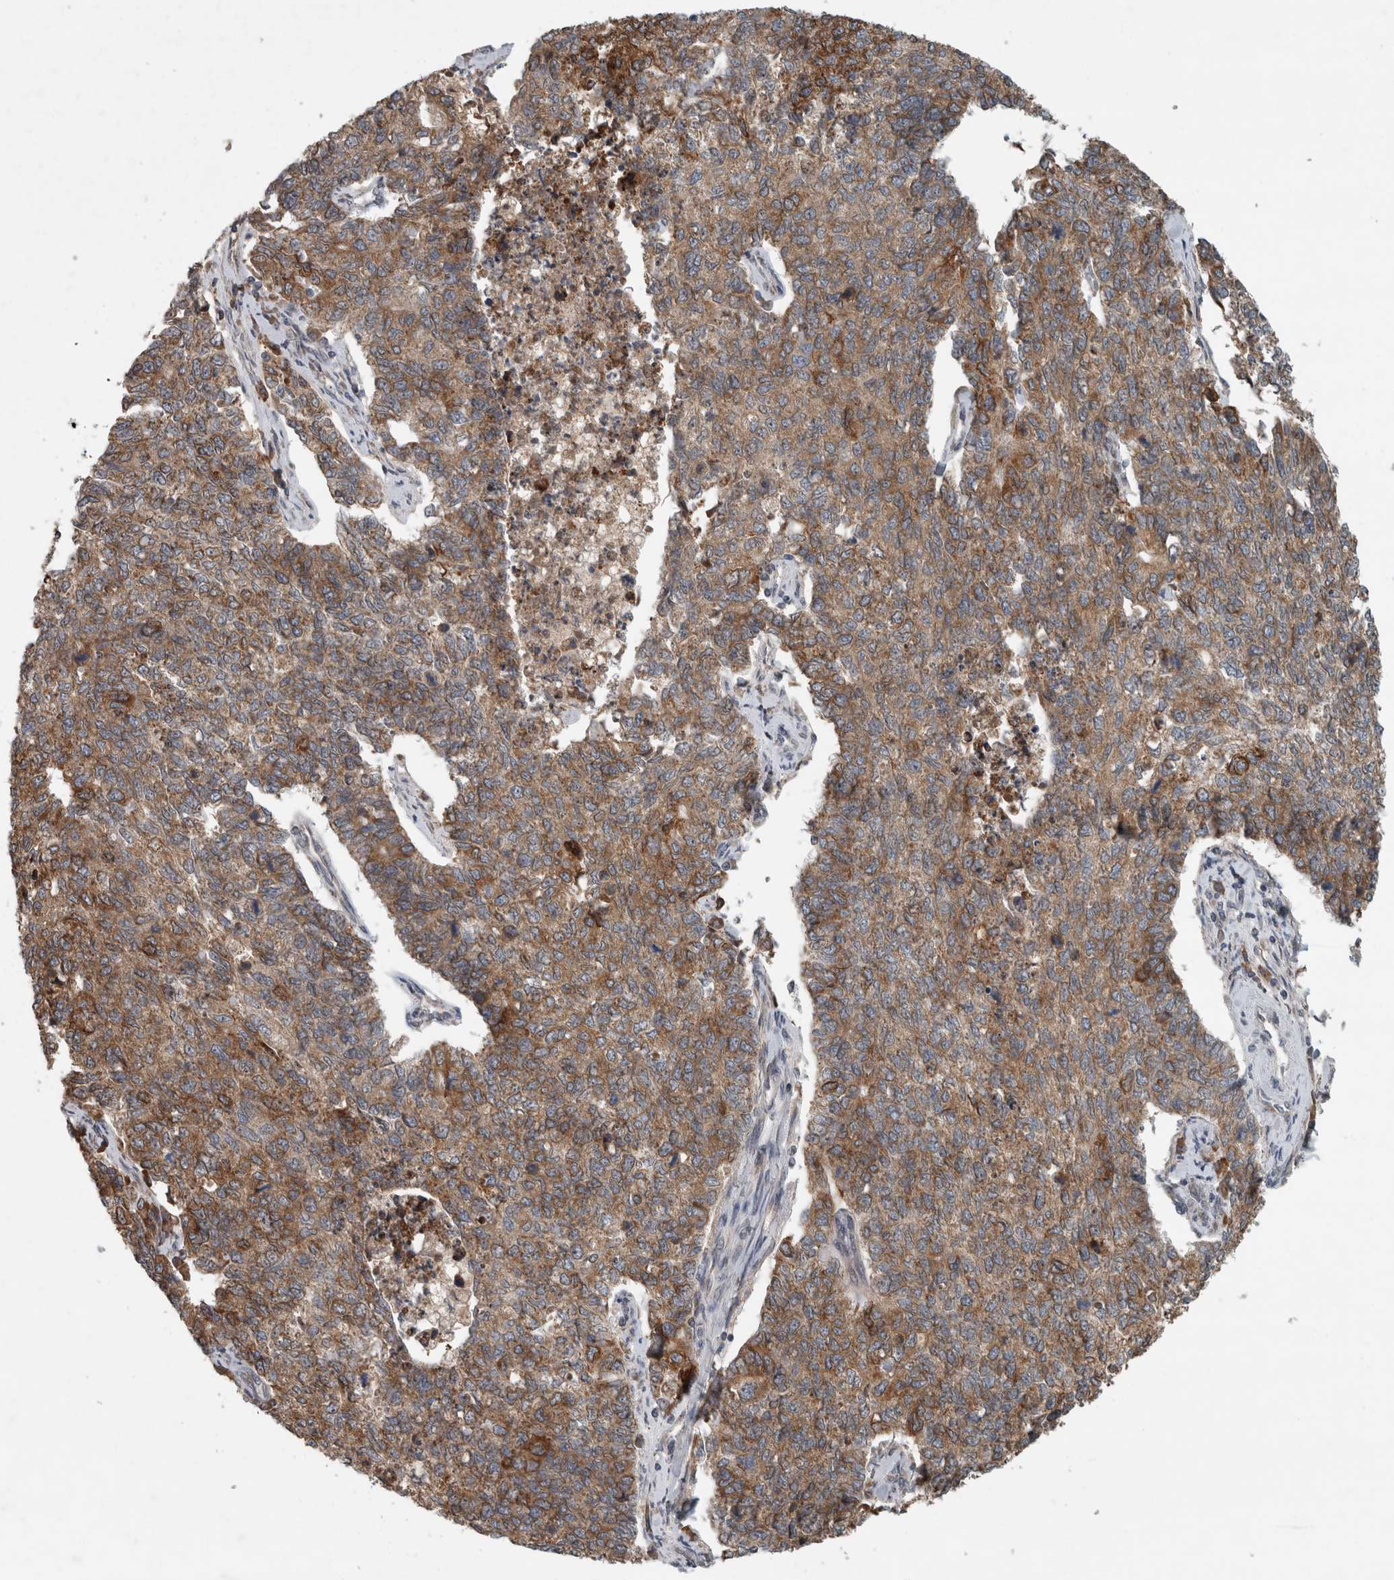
{"staining": {"intensity": "moderate", "quantity": ">75%", "location": "cytoplasmic/membranous"}, "tissue": "cervical cancer", "cell_type": "Tumor cells", "image_type": "cancer", "snomed": [{"axis": "morphology", "description": "Squamous cell carcinoma, NOS"}, {"axis": "topography", "description": "Cervix"}], "caption": "Moderate cytoplasmic/membranous positivity for a protein is present in about >75% of tumor cells of cervical cancer using immunohistochemistry (IHC).", "gene": "GPR137B", "patient": {"sex": "female", "age": 63}}